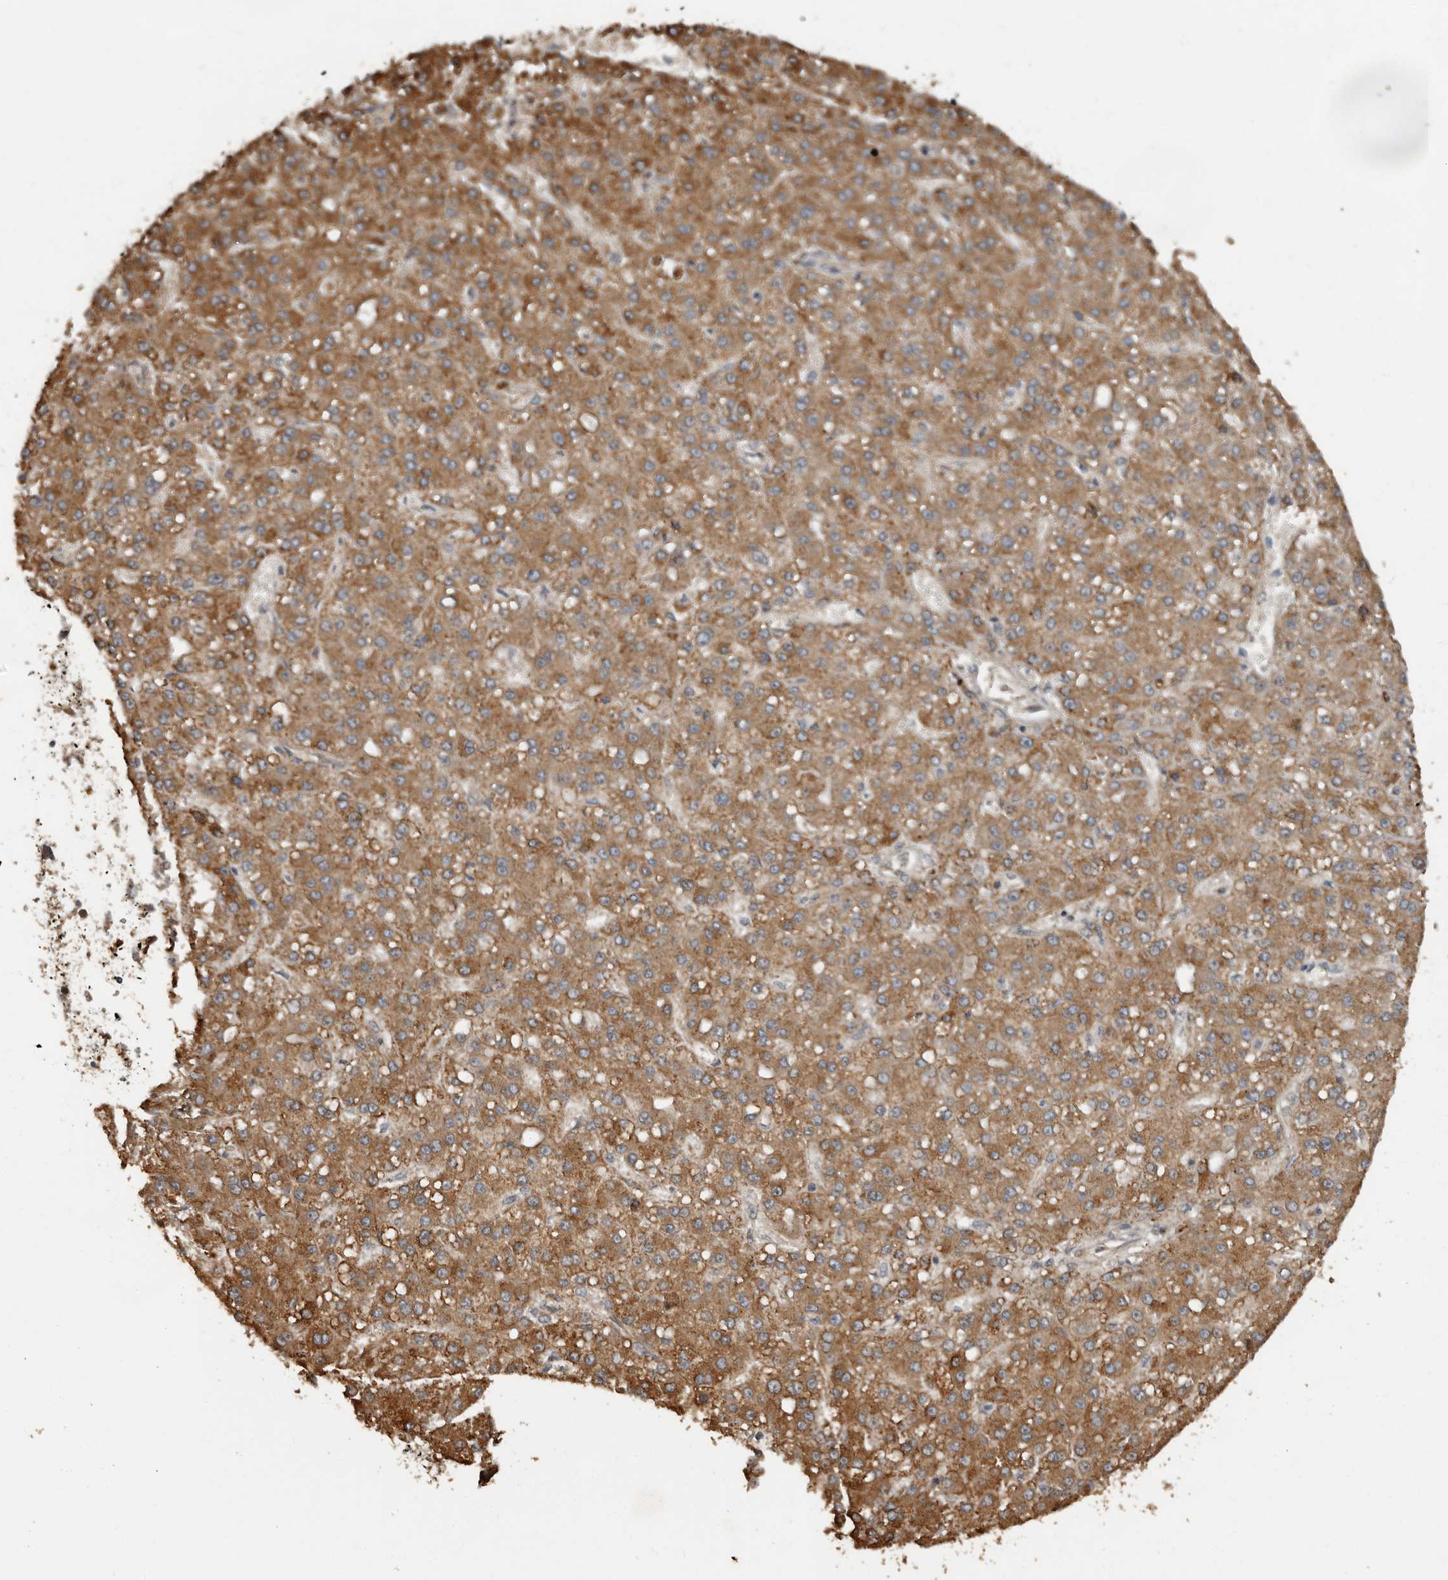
{"staining": {"intensity": "moderate", "quantity": ">75%", "location": "cytoplasmic/membranous"}, "tissue": "liver cancer", "cell_type": "Tumor cells", "image_type": "cancer", "snomed": [{"axis": "morphology", "description": "Carcinoma, Hepatocellular, NOS"}, {"axis": "topography", "description": "Liver"}], "caption": "An image of human liver cancer (hepatocellular carcinoma) stained for a protein demonstrates moderate cytoplasmic/membranous brown staining in tumor cells.", "gene": "CEP350", "patient": {"sex": "male", "age": 67}}